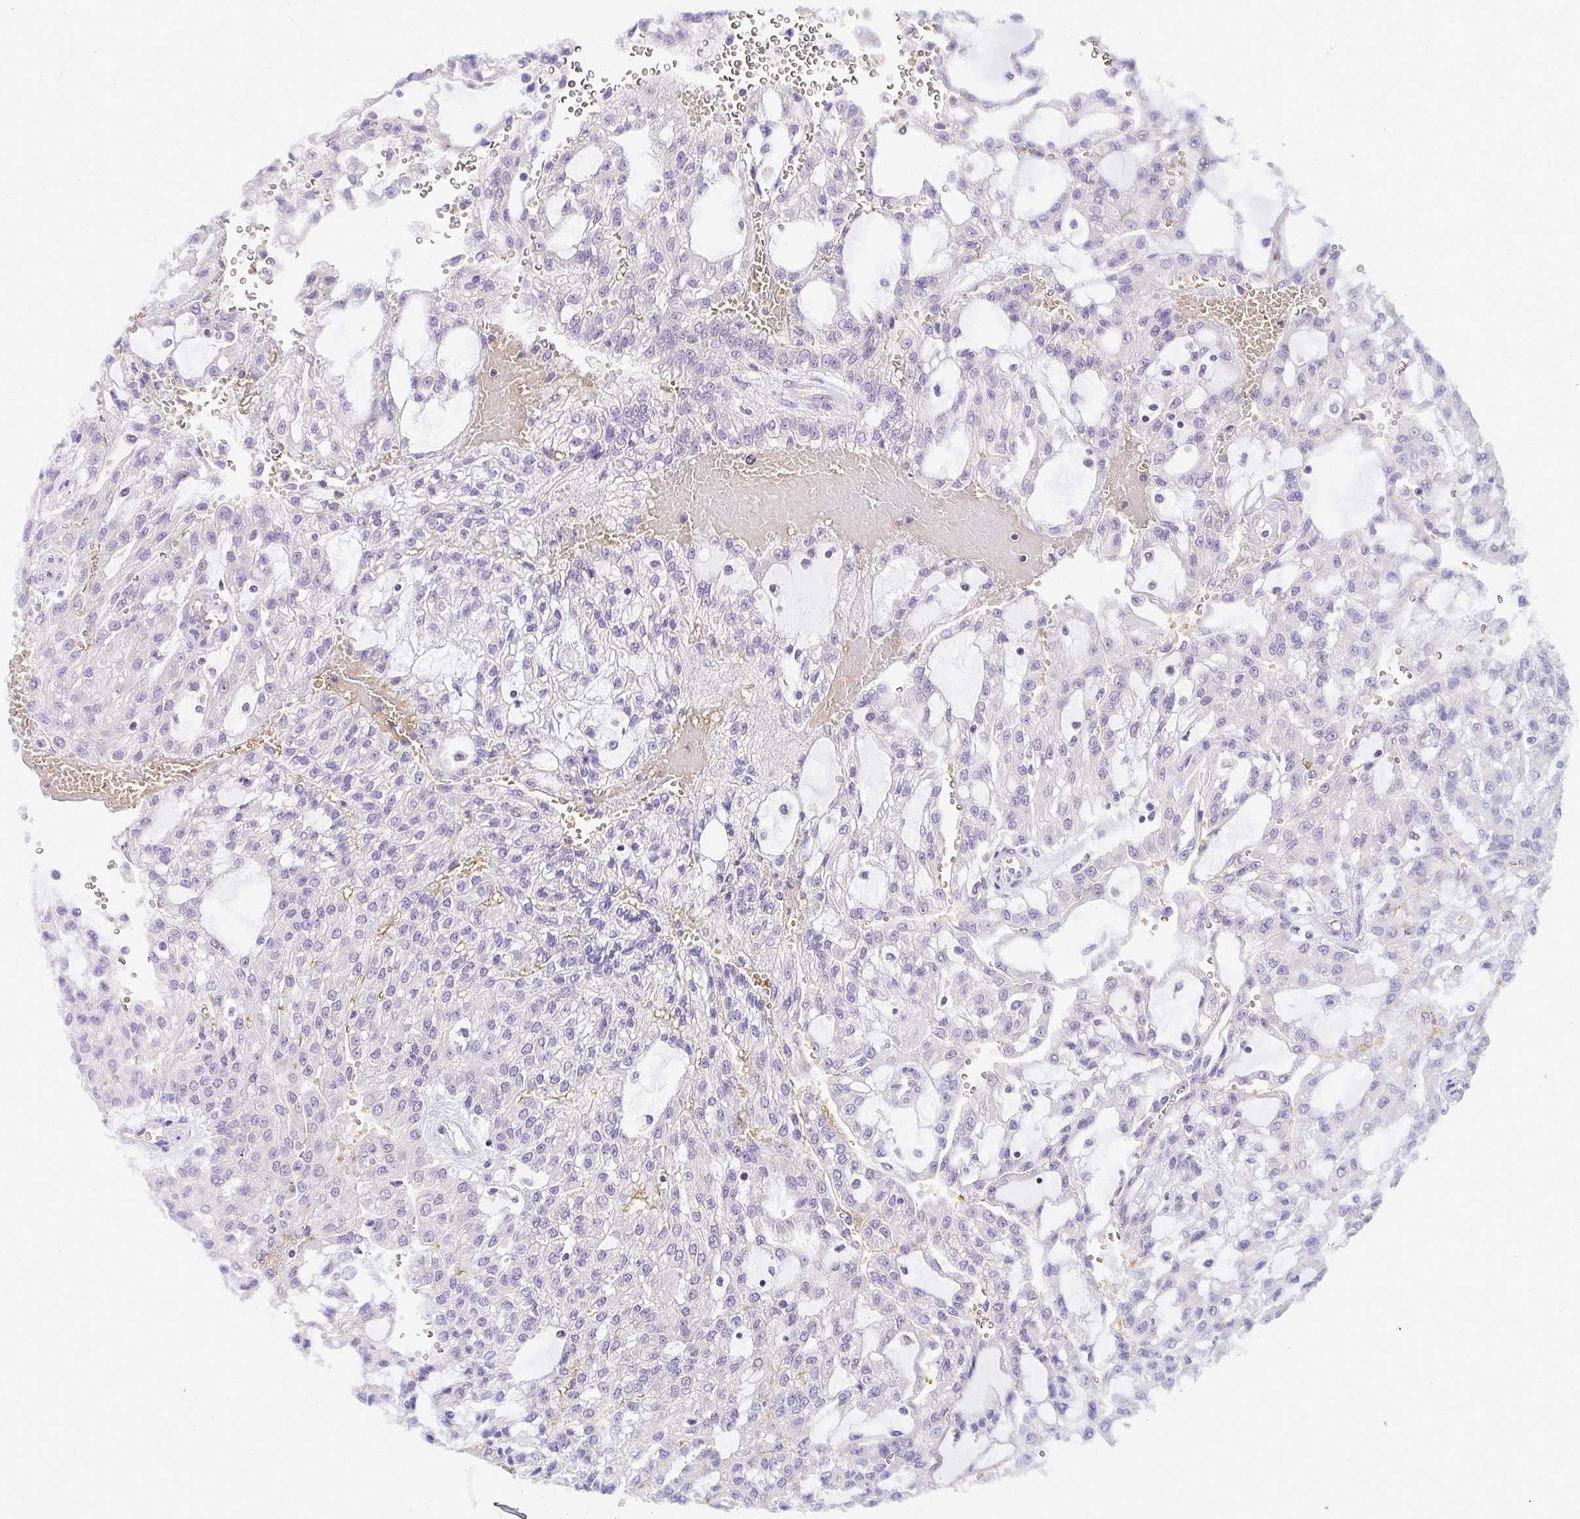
{"staining": {"intensity": "negative", "quantity": "none", "location": "none"}, "tissue": "renal cancer", "cell_type": "Tumor cells", "image_type": "cancer", "snomed": [{"axis": "morphology", "description": "Adenocarcinoma, NOS"}, {"axis": "topography", "description": "Kidney"}], "caption": "High power microscopy photomicrograph of an immunohistochemistry (IHC) photomicrograph of renal cancer, revealing no significant expression in tumor cells.", "gene": "DEPDC5", "patient": {"sex": "male", "age": 63}}